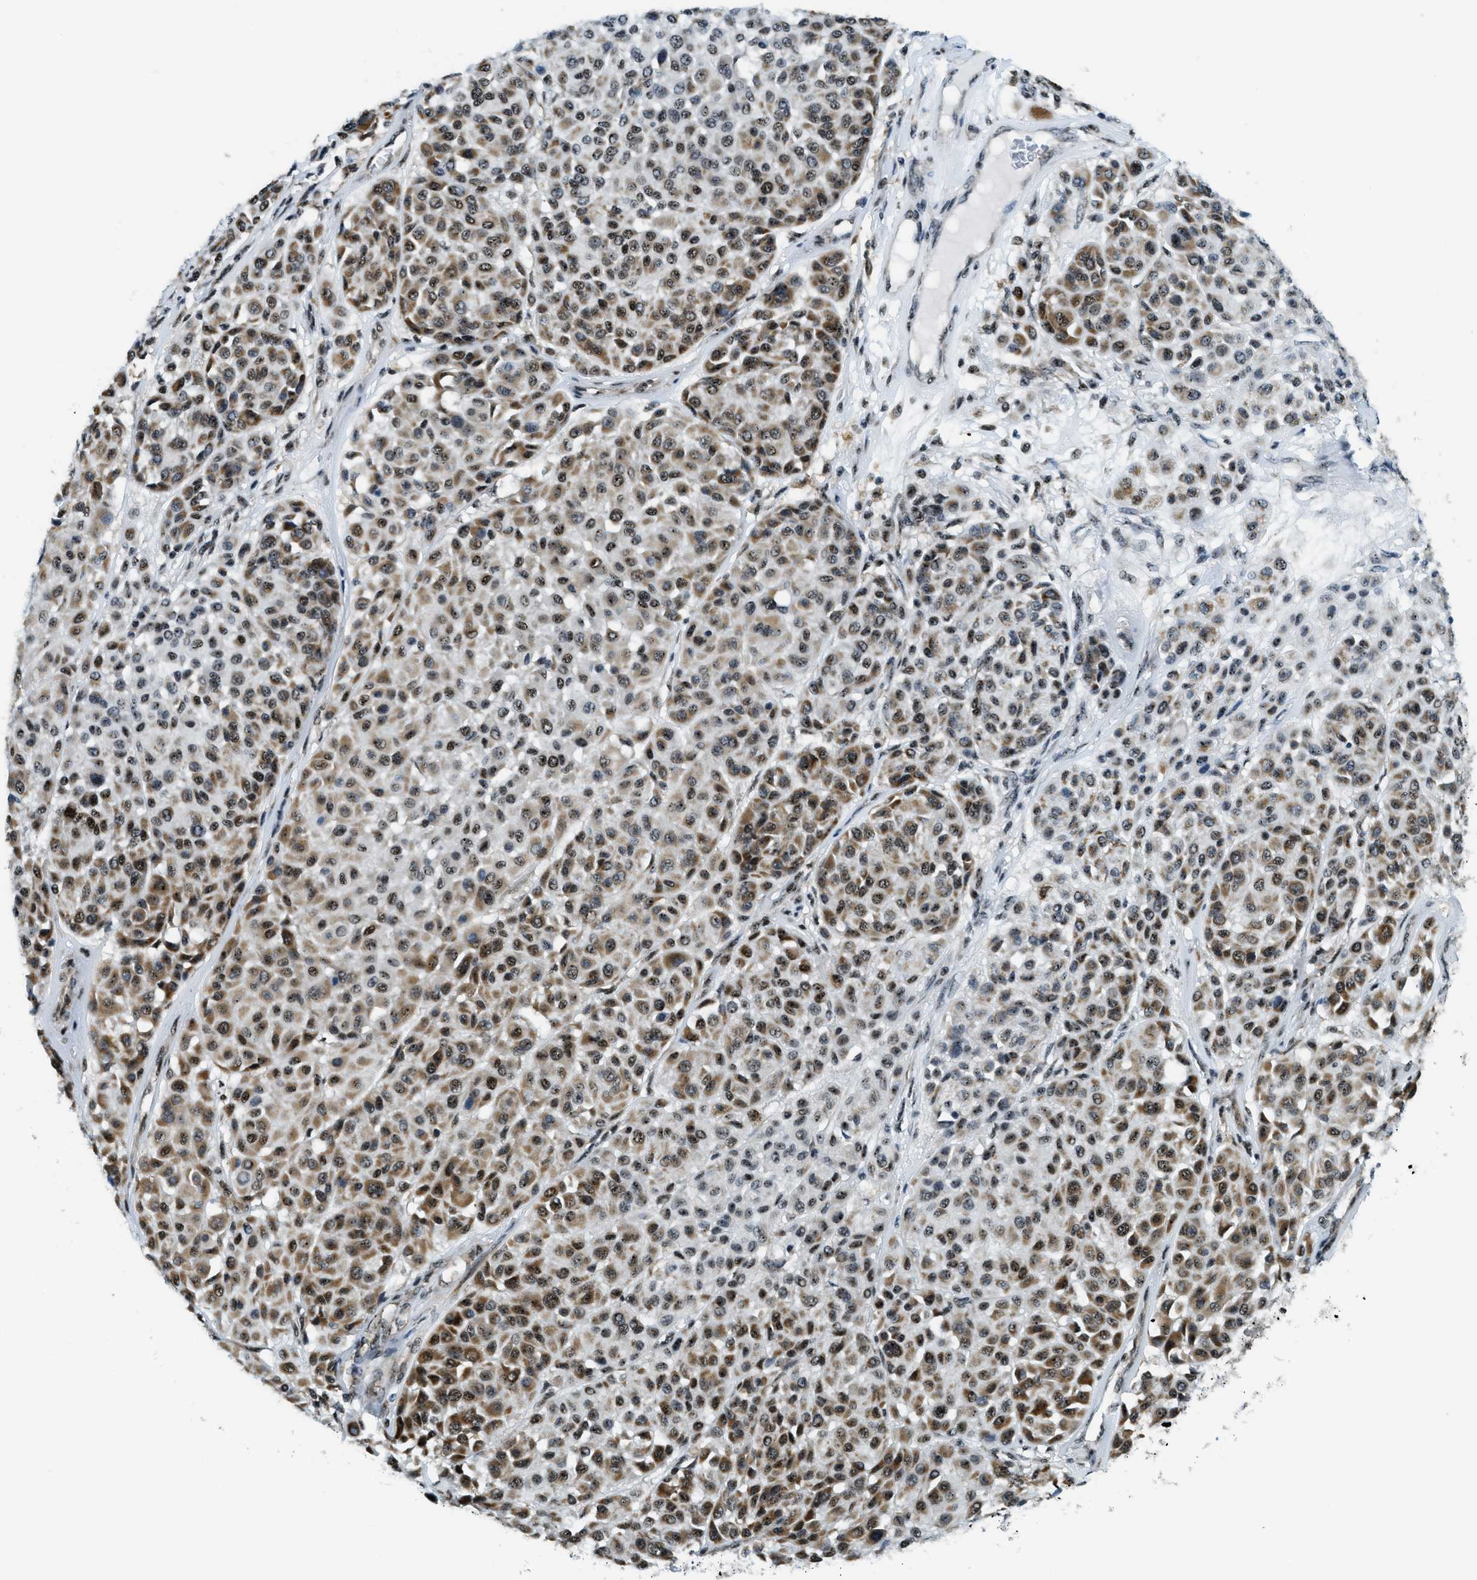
{"staining": {"intensity": "strong", "quantity": ">75%", "location": "cytoplasmic/membranous,nuclear"}, "tissue": "melanoma", "cell_type": "Tumor cells", "image_type": "cancer", "snomed": [{"axis": "morphology", "description": "Malignant melanoma, Metastatic site"}, {"axis": "topography", "description": "Soft tissue"}], "caption": "Brown immunohistochemical staining in malignant melanoma (metastatic site) demonstrates strong cytoplasmic/membranous and nuclear positivity in about >75% of tumor cells.", "gene": "SP100", "patient": {"sex": "male", "age": 41}}